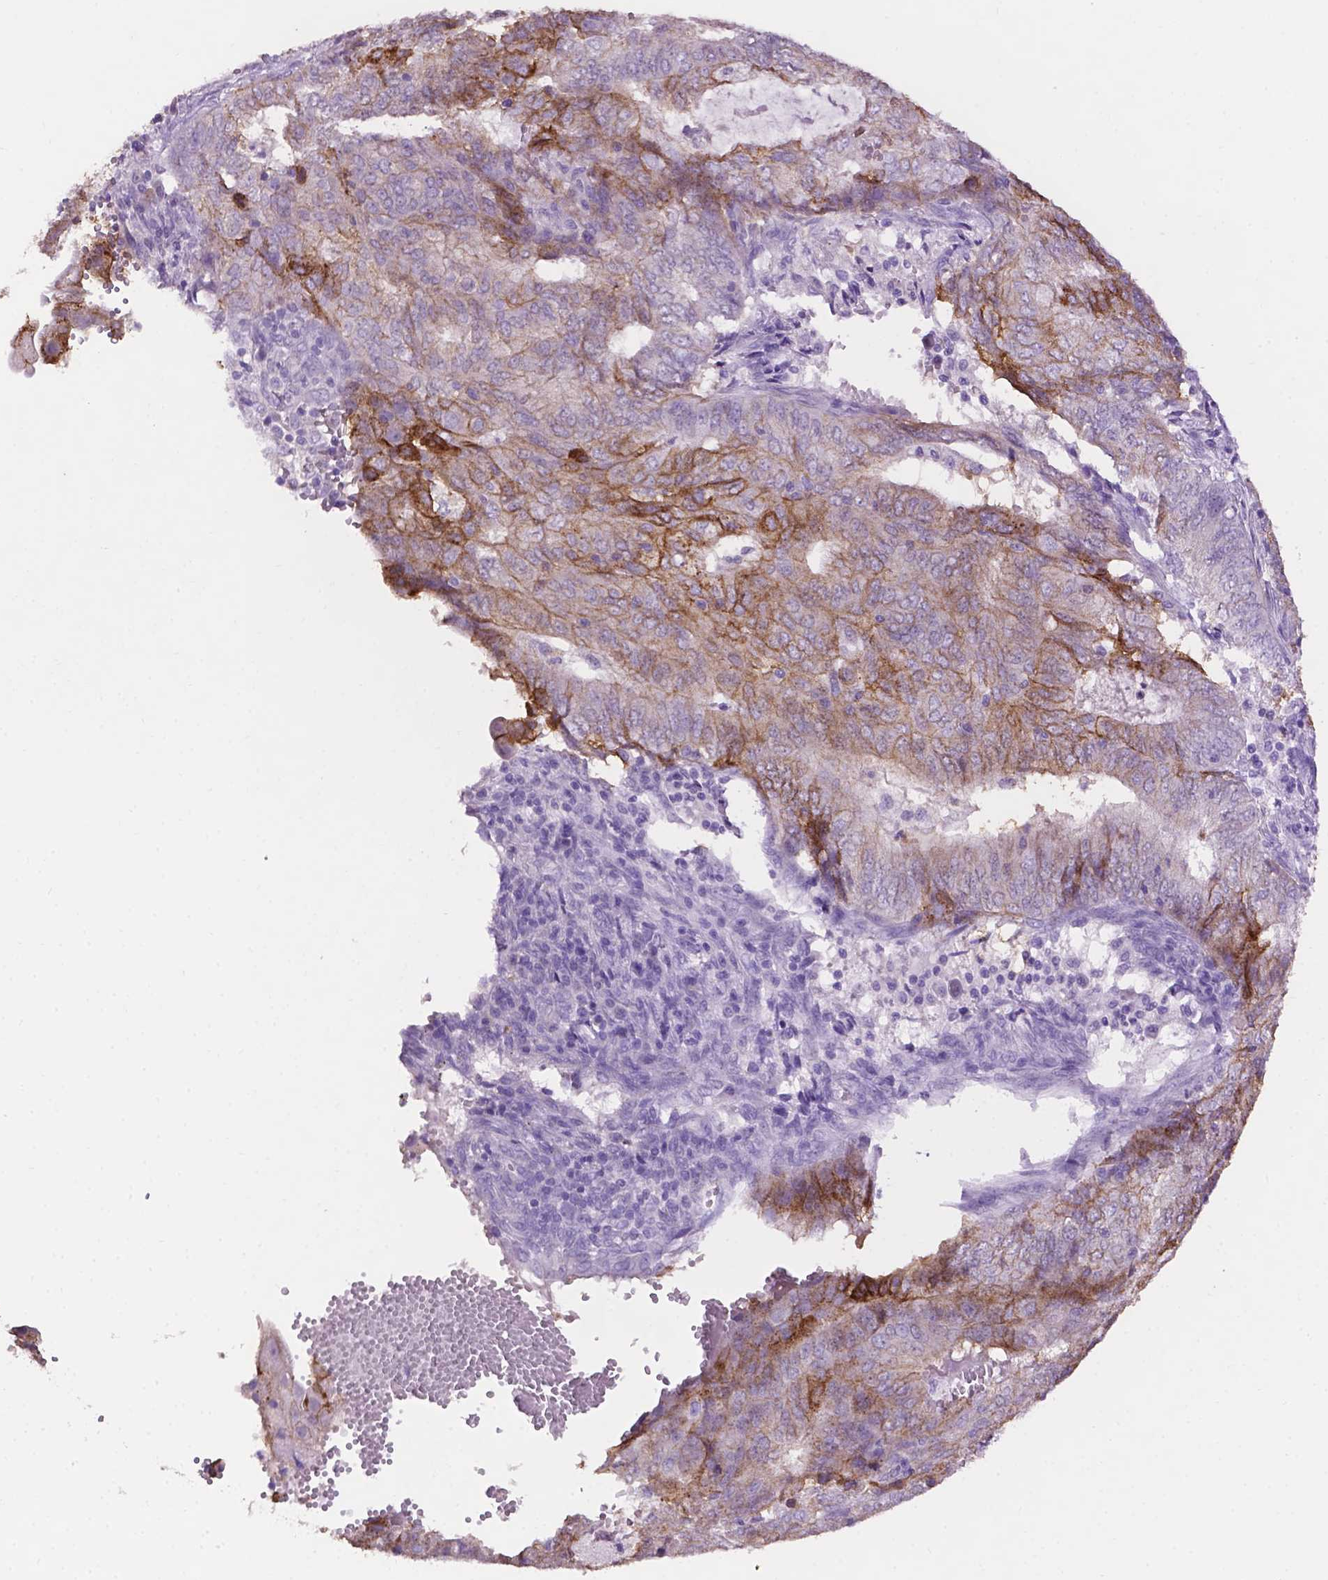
{"staining": {"intensity": "strong", "quantity": "<25%", "location": "cytoplasmic/membranous"}, "tissue": "endometrial cancer", "cell_type": "Tumor cells", "image_type": "cancer", "snomed": [{"axis": "morphology", "description": "Adenocarcinoma, NOS"}, {"axis": "topography", "description": "Endometrium"}], "caption": "The photomicrograph demonstrates staining of endometrial cancer (adenocarcinoma), revealing strong cytoplasmic/membranous protein expression (brown color) within tumor cells.", "gene": "TACSTD2", "patient": {"sex": "female", "age": 62}}